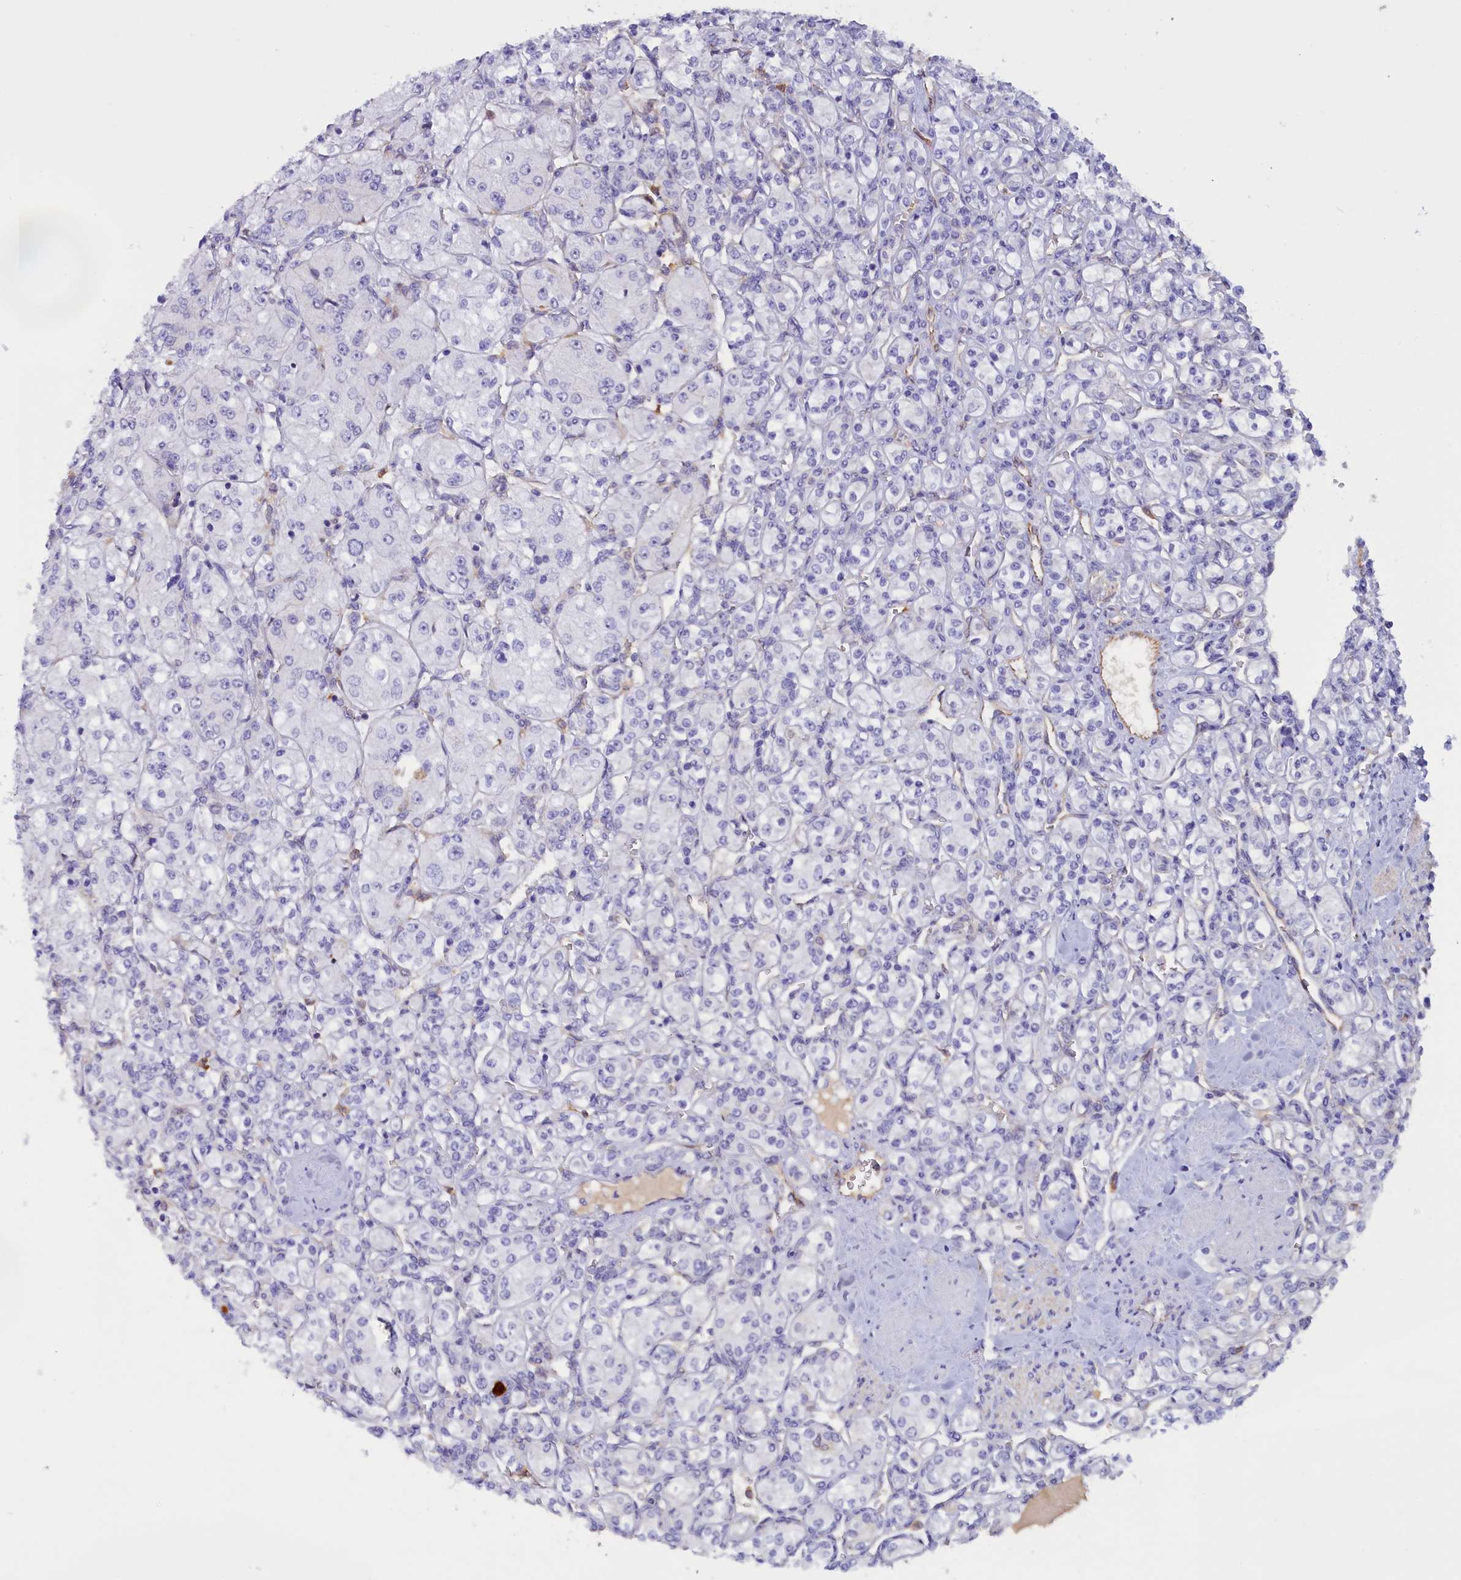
{"staining": {"intensity": "negative", "quantity": "none", "location": "none"}, "tissue": "renal cancer", "cell_type": "Tumor cells", "image_type": "cancer", "snomed": [{"axis": "morphology", "description": "Adenocarcinoma, NOS"}, {"axis": "topography", "description": "Kidney"}], "caption": "The IHC histopathology image has no significant positivity in tumor cells of renal cancer (adenocarcinoma) tissue.", "gene": "FAM149B1", "patient": {"sex": "male", "age": 77}}